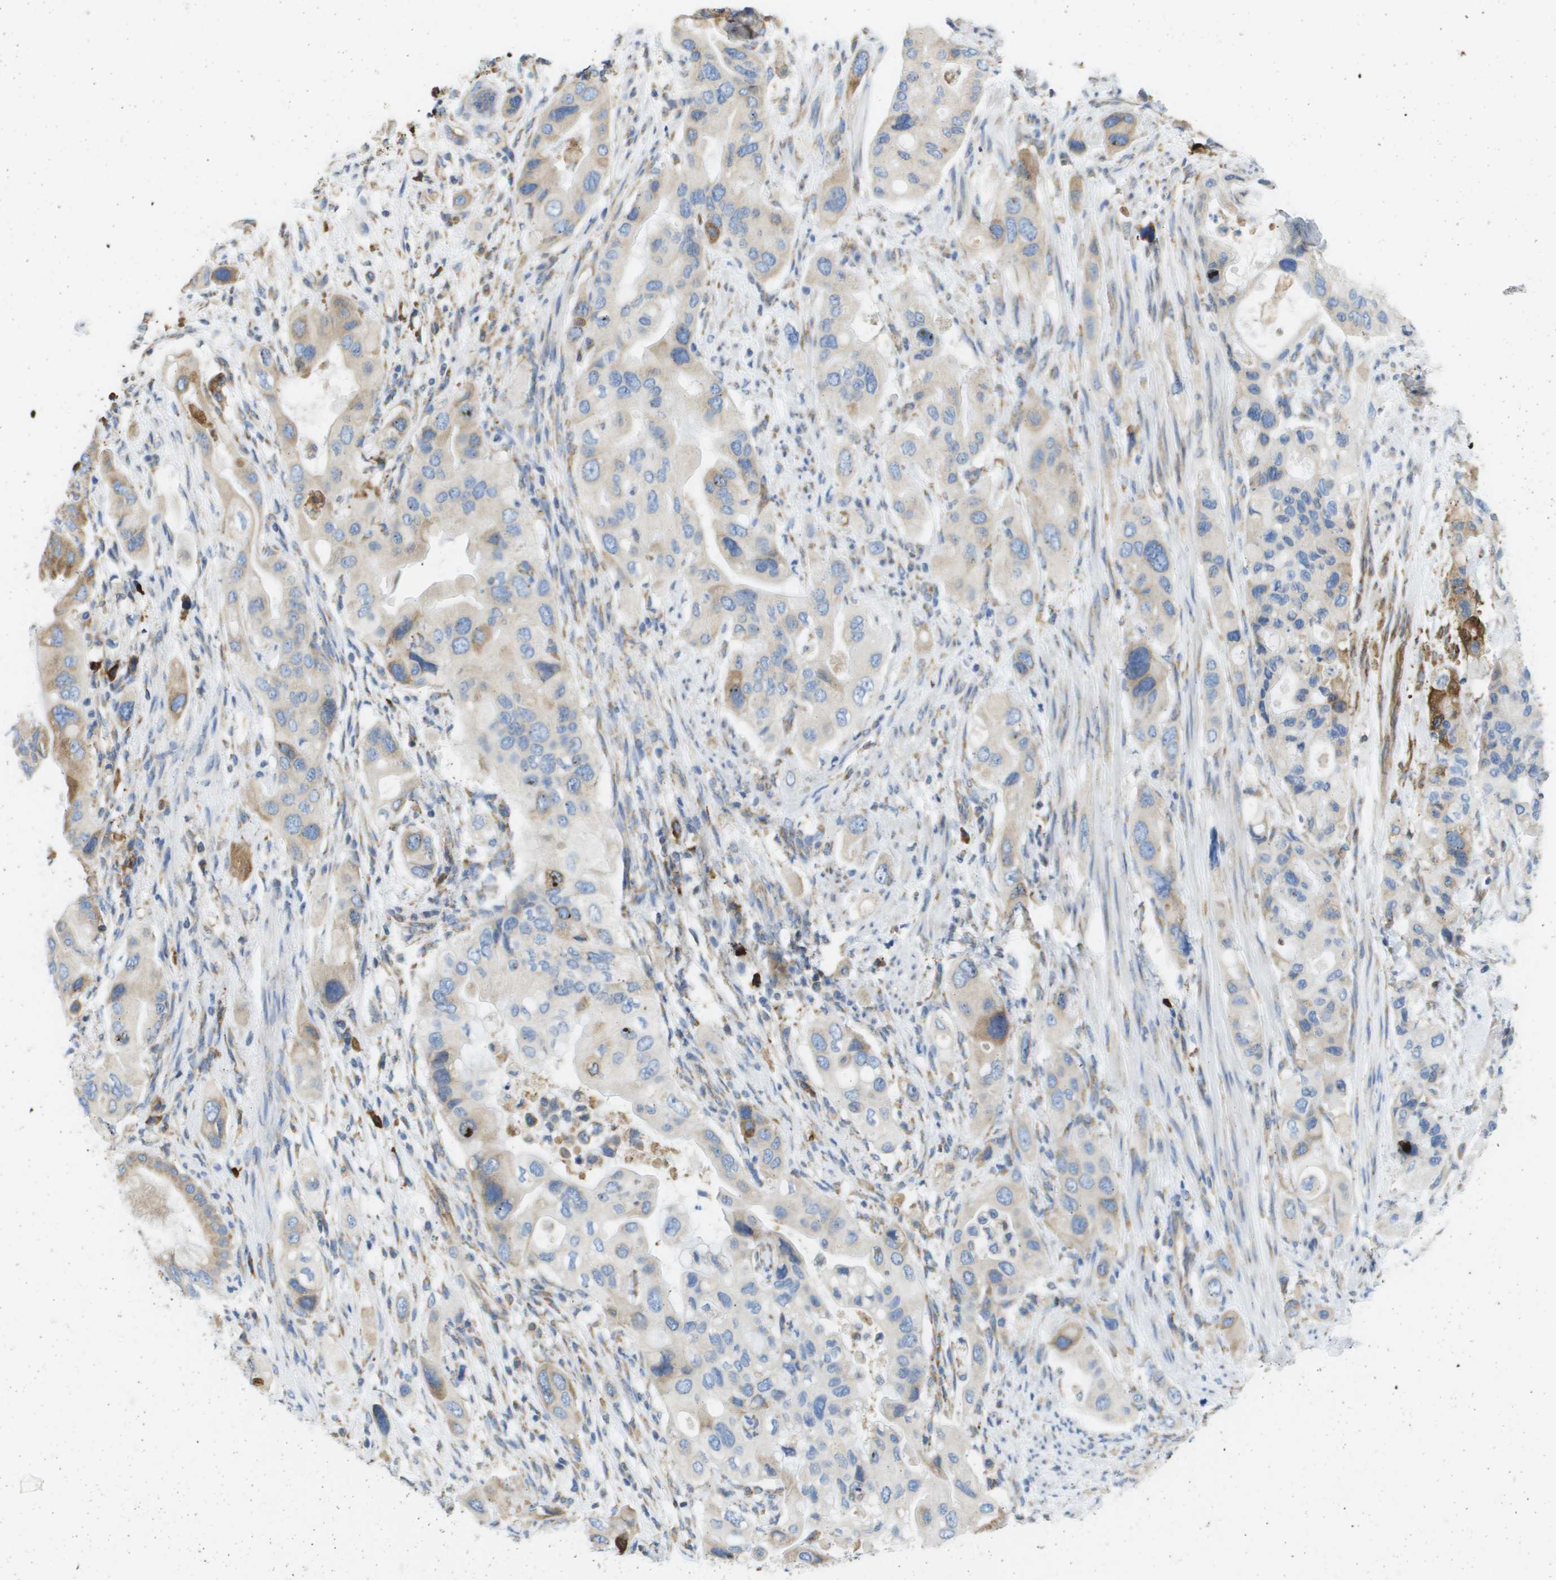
{"staining": {"intensity": "weak", "quantity": "25%-75%", "location": "cytoplasmic/membranous"}, "tissue": "pancreatic cancer", "cell_type": "Tumor cells", "image_type": "cancer", "snomed": [{"axis": "morphology", "description": "Adenocarcinoma, NOS"}, {"axis": "topography", "description": "Pancreas"}], "caption": "Immunohistochemistry of pancreatic cancer (adenocarcinoma) shows low levels of weak cytoplasmic/membranous staining in about 25%-75% of tumor cells. The staining was performed using DAB (3,3'-diaminobenzidine), with brown indicating positive protein expression. Nuclei are stained blue with hematoxylin.", "gene": "SDR42E1", "patient": {"sex": "female", "age": 56}}